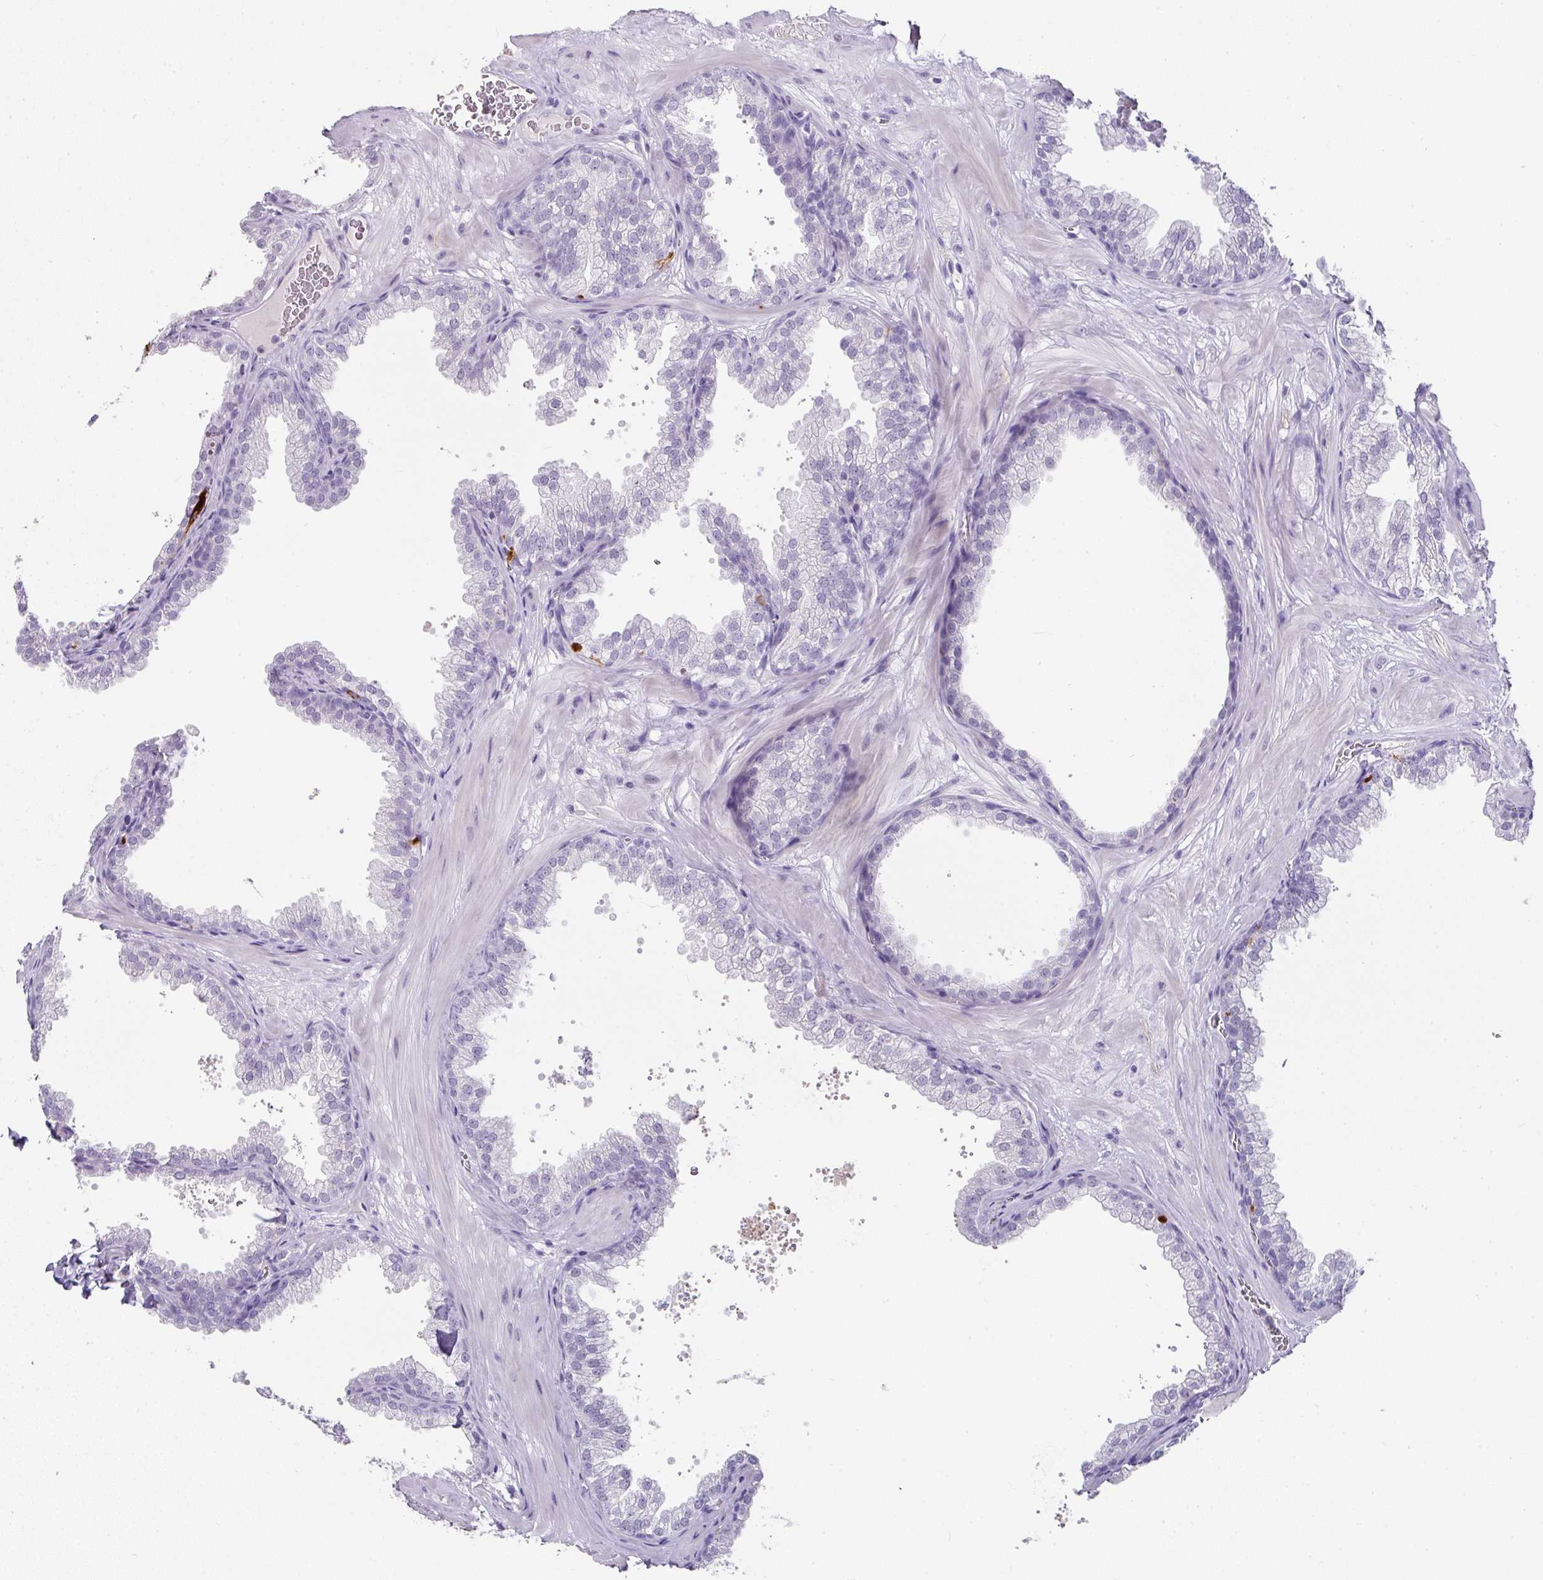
{"staining": {"intensity": "negative", "quantity": "none", "location": "none"}, "tissue": "prostate", "cell_type": "Glandular cells", "image_type": "normal", "snomed": [{"axis": "morphology", "description": "Normal tissue, NOS"}, {"axis": "topography", "description": "Prostate"}], "caption": "This histopathology image is of benign prostate stained with IHC to label a protein in brown with the nuclei are counter-stained blue. There is no staining in glandular cells.", "gene": "OR52N1", "patient": {"sex": "male", "age": 37}}